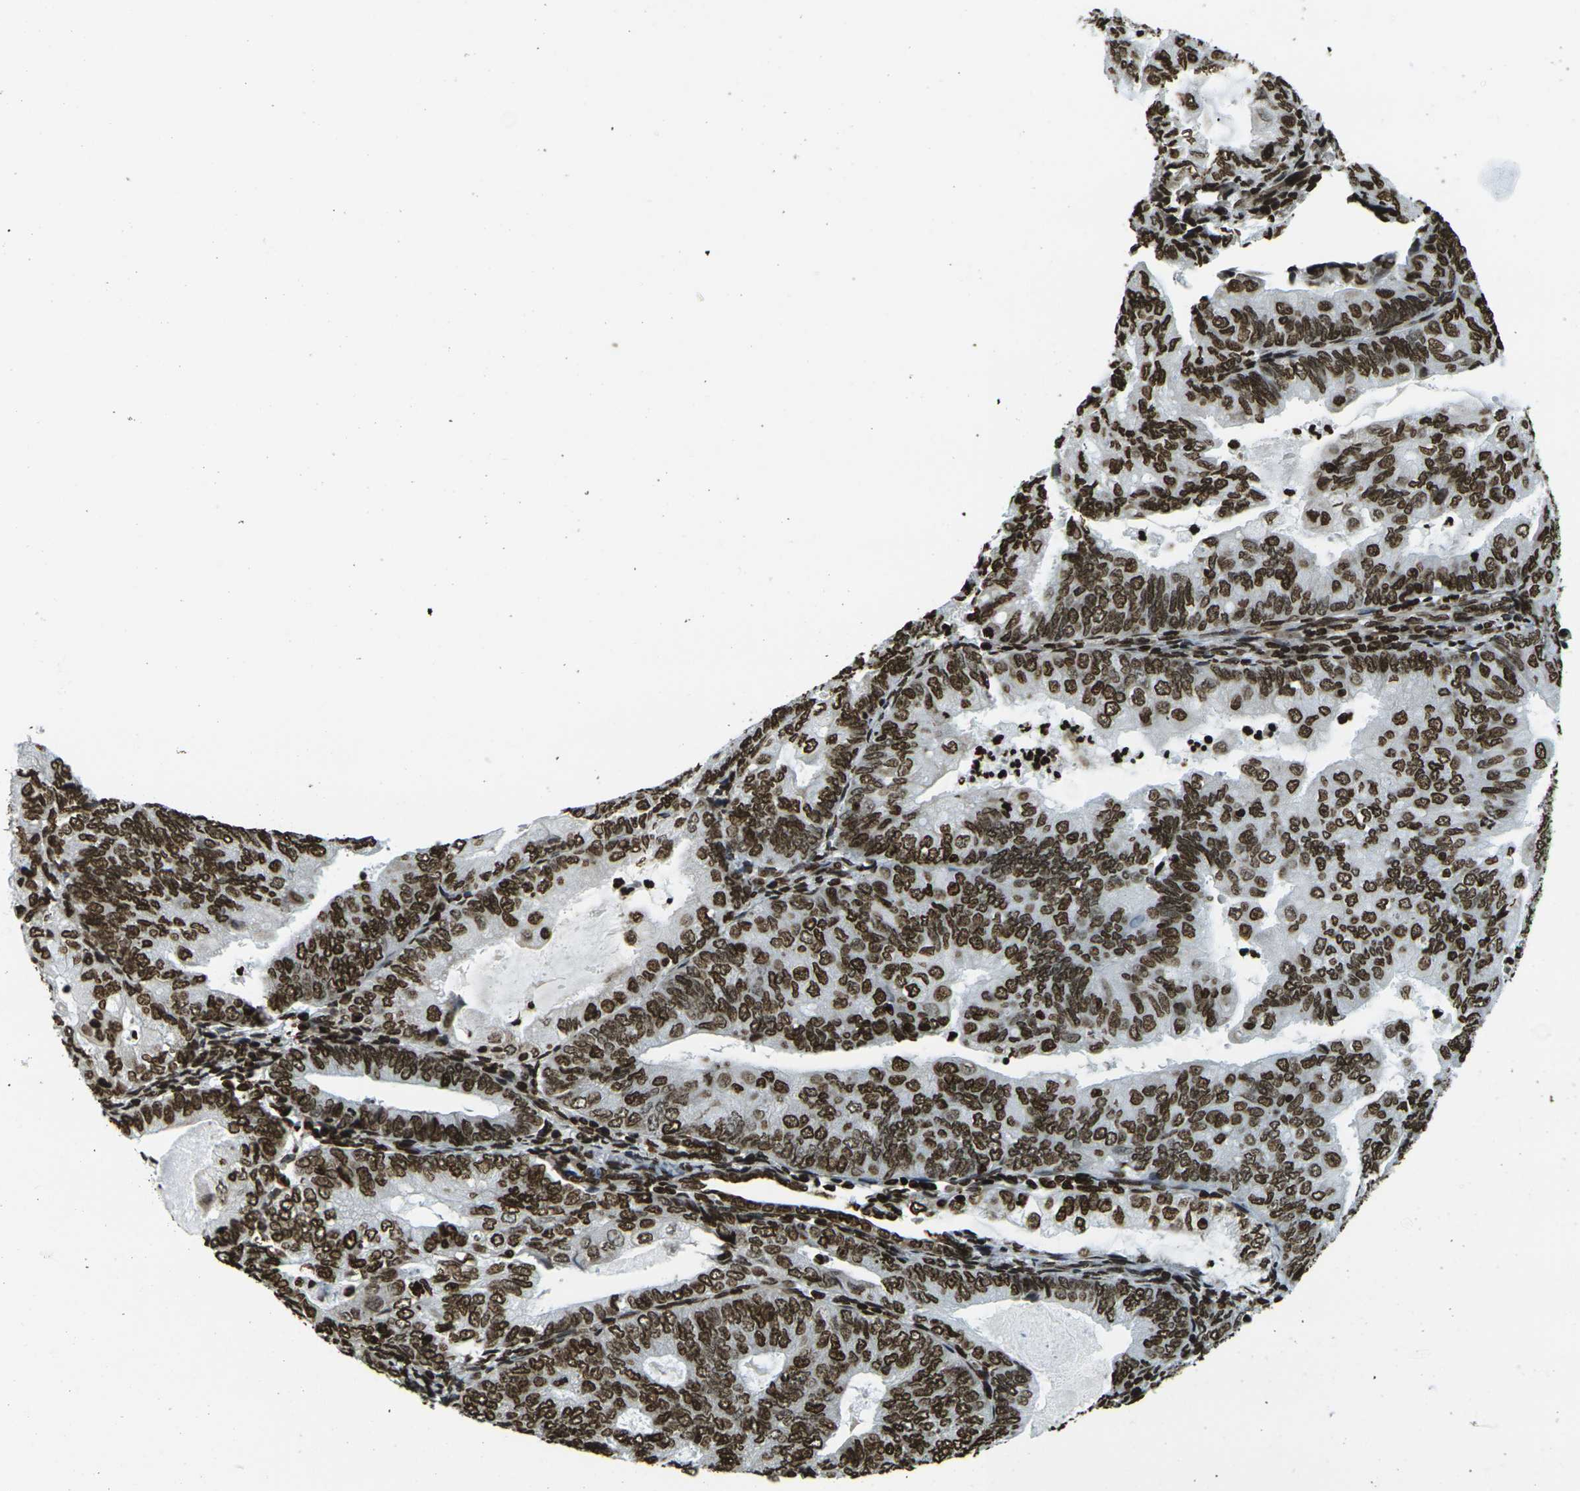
{"staining": {"intensity": "strong", "quantity": ">75%", "location": "nuclear"}, "tissue": "endometrial cancer", "cell_type": "Tumor cells", "image_type": "cancer", "snomed": [{"axis": "morphology", "description": "Adenocarcinoma, NOS"}, {"axis": "topography", "description": "Endometrium"}], "caption": "IHC (DAB) staining of adenocarcinoma (endometrial) demonstrates strong nuclear protein expression in approximately >75% of tumor cells.", "gene": "H1-2", "patient": {"sex": "female", "age": 81}}